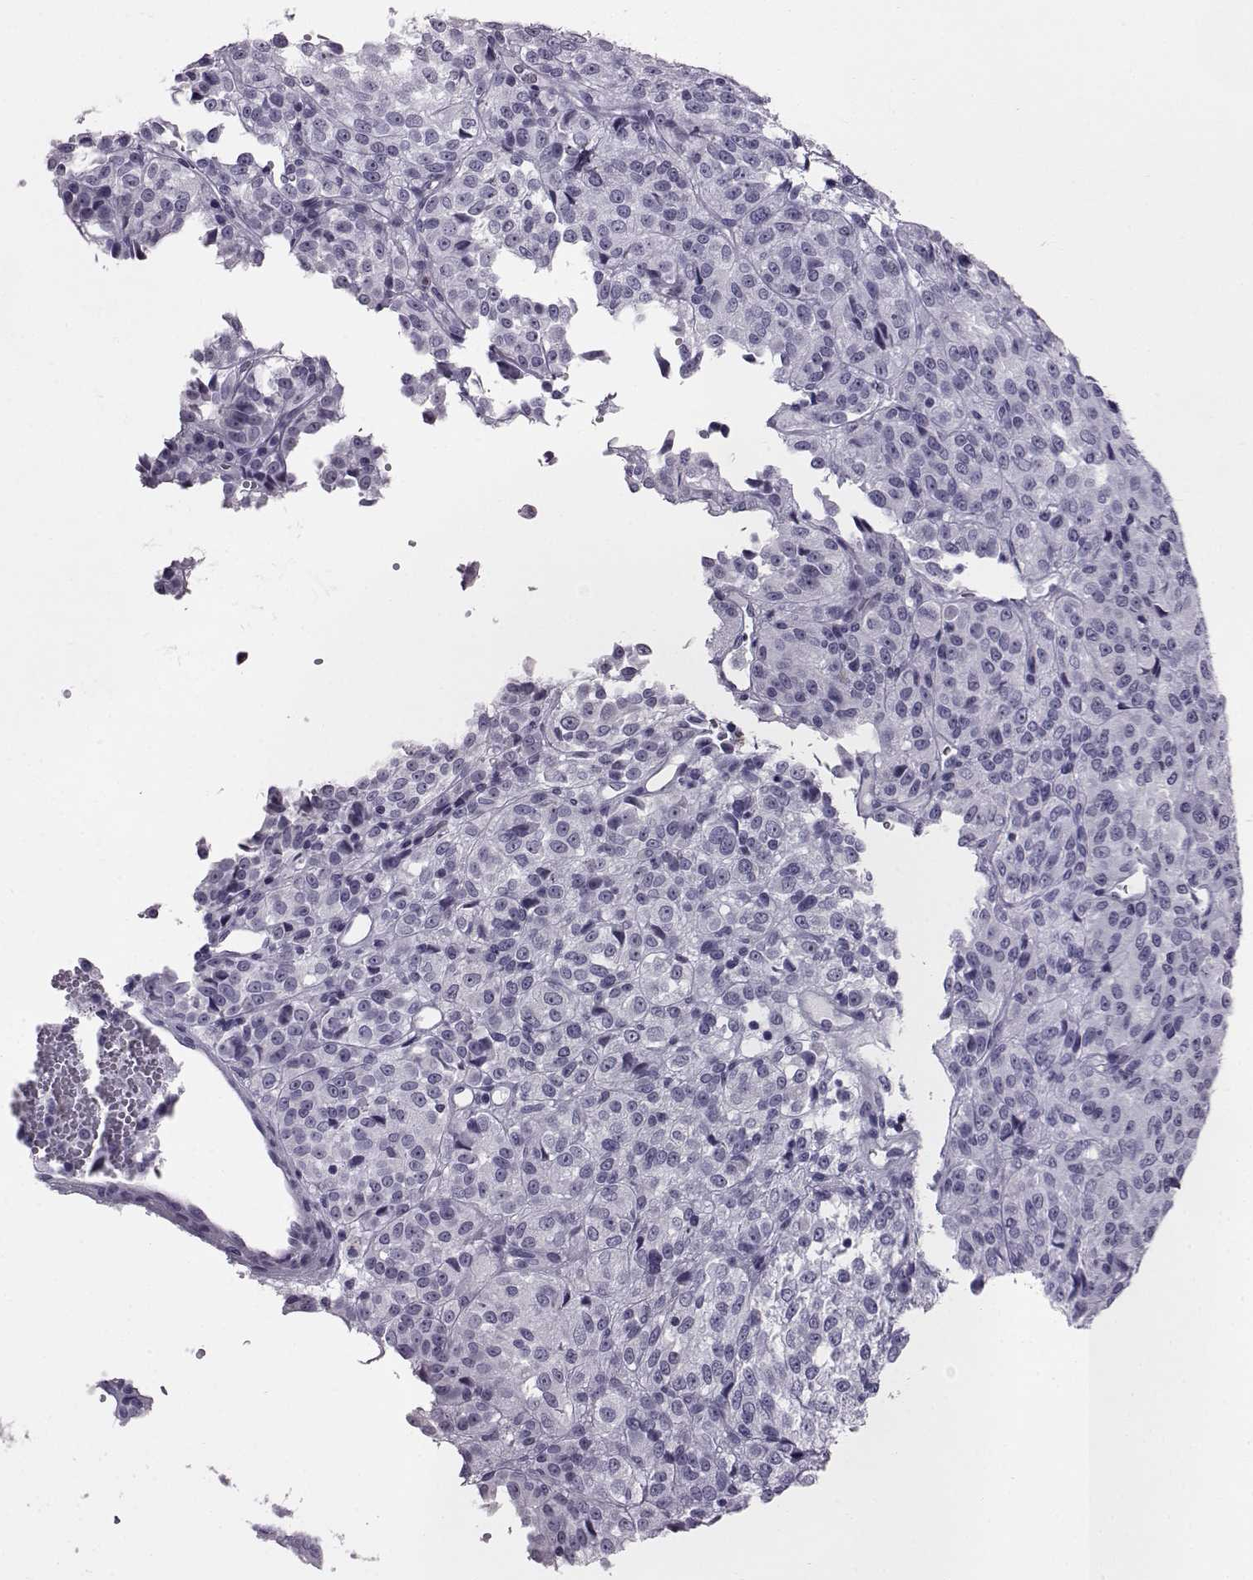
{"staining": {"intensity": "negative", "quantity": "none", "location": "none"}, "tissue": "melanoma", "cell_type": "Tumor cells", "image_type": "cancer", "snomed": [{"axis": "morphology", "description": "Malignant melanoma, Metastatic site"}, {"axis": "topography", "description": "Brain"}], "caption": "This image is of melanoma stained with IHC to label a protein in brown with the nuclei are counter-stained blue. There is no staining in tumor cells. Nuclei are stained in blue.", "gene": "ADGRG2", "patient": {"sex": "female", "age": 56}}